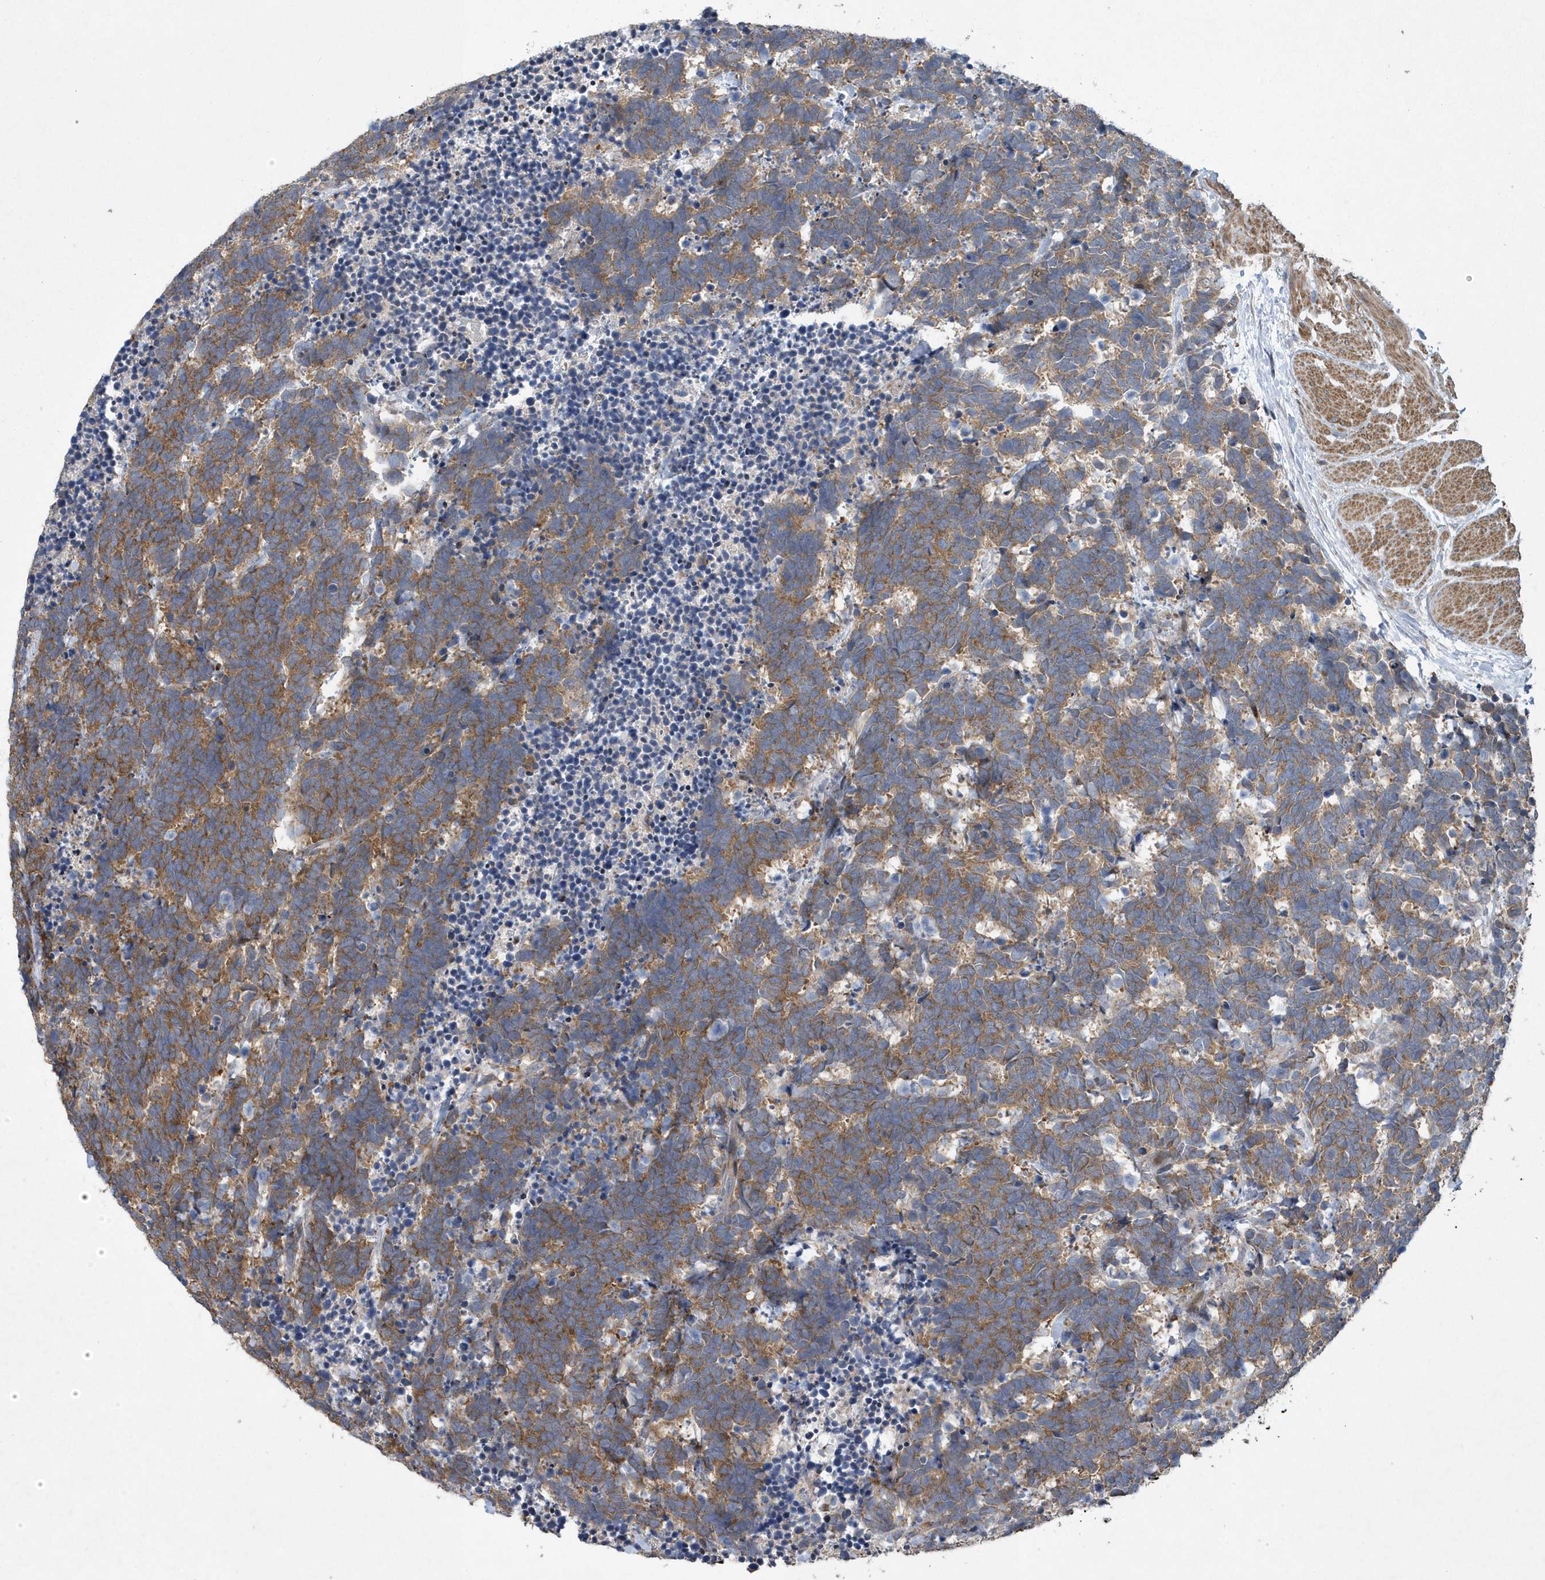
{"staining": {"intensity": "moderate", "quantity": ">75%", "location": "cytoplasmic/membranous"}, "tissue": "carcinoid", "cell_type": "Tumor cells", "image_type": "cancer", "snomed": [{"axis": "morphology", "description": "Carcinoma, NOS"}, {"axis": "morphology", "description": "Carcinoid, malignant, NOS"}, {"axis": "topography", "description": "Urinary bladder"}], "caption": "Immunohistochemistry micrograph of neoplastic tissue: human carcinoid (malignant) stained using immunohistochemistry reveals medium levels of moderate protein expression localized specifically in the cytoplasmic/membranous of tumor cells, appearing as a cytoplasmic/membranous brown color.", "gene": "N4BP2", "patient": {"sex": "male", "age": 57}}